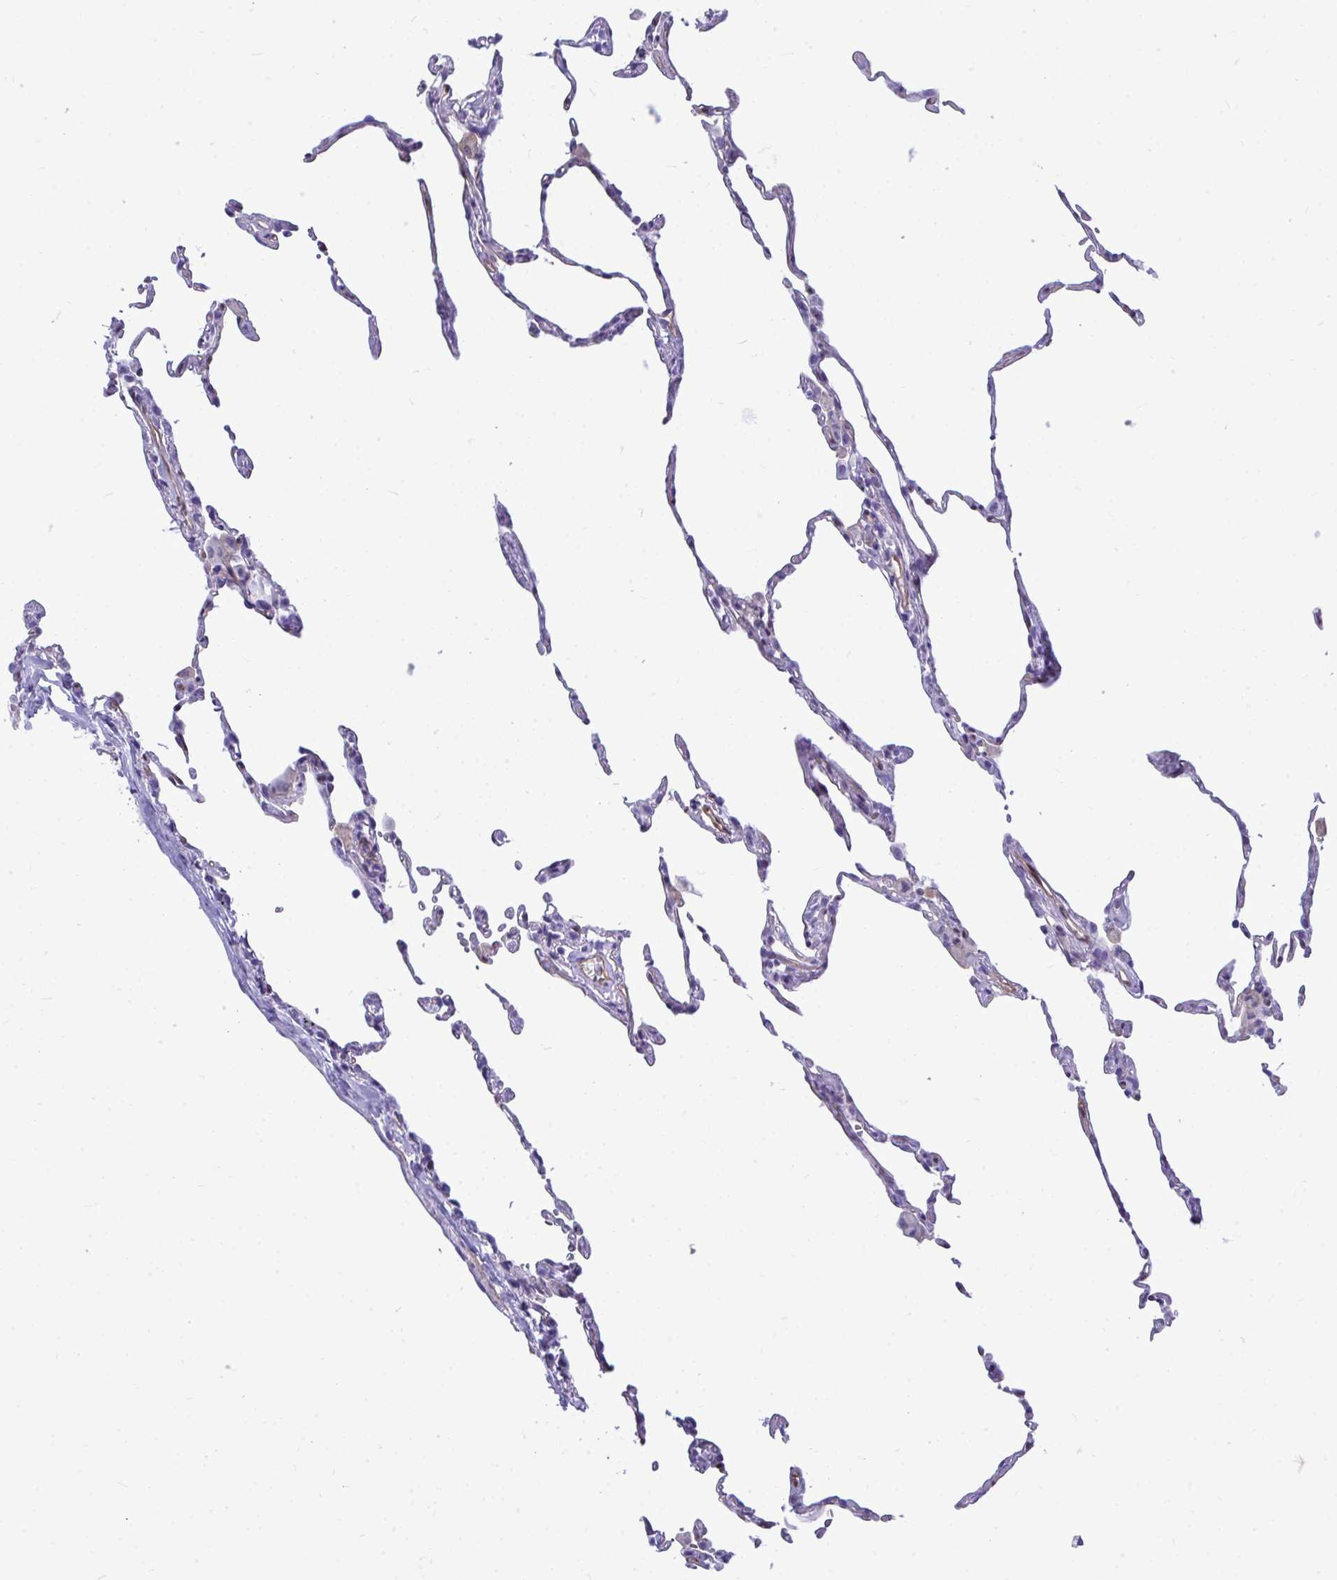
{"staining": {"intensity": "negative", "quantity": "none", "location": "none"}, "tissue": "lung", "cell_type": "Alveolar cells", "image_type": "normal", "snomed": [{"axis": "morphology", "description": "Normal tissue, NOS"}, {"axis": "topography", "description": "Lung"}], "caption": "IHC of unremarkable lung displays no positivity in alveolar cells.", "gene": "LIMS2", "patient": {"sex": "female", "age": 57}}